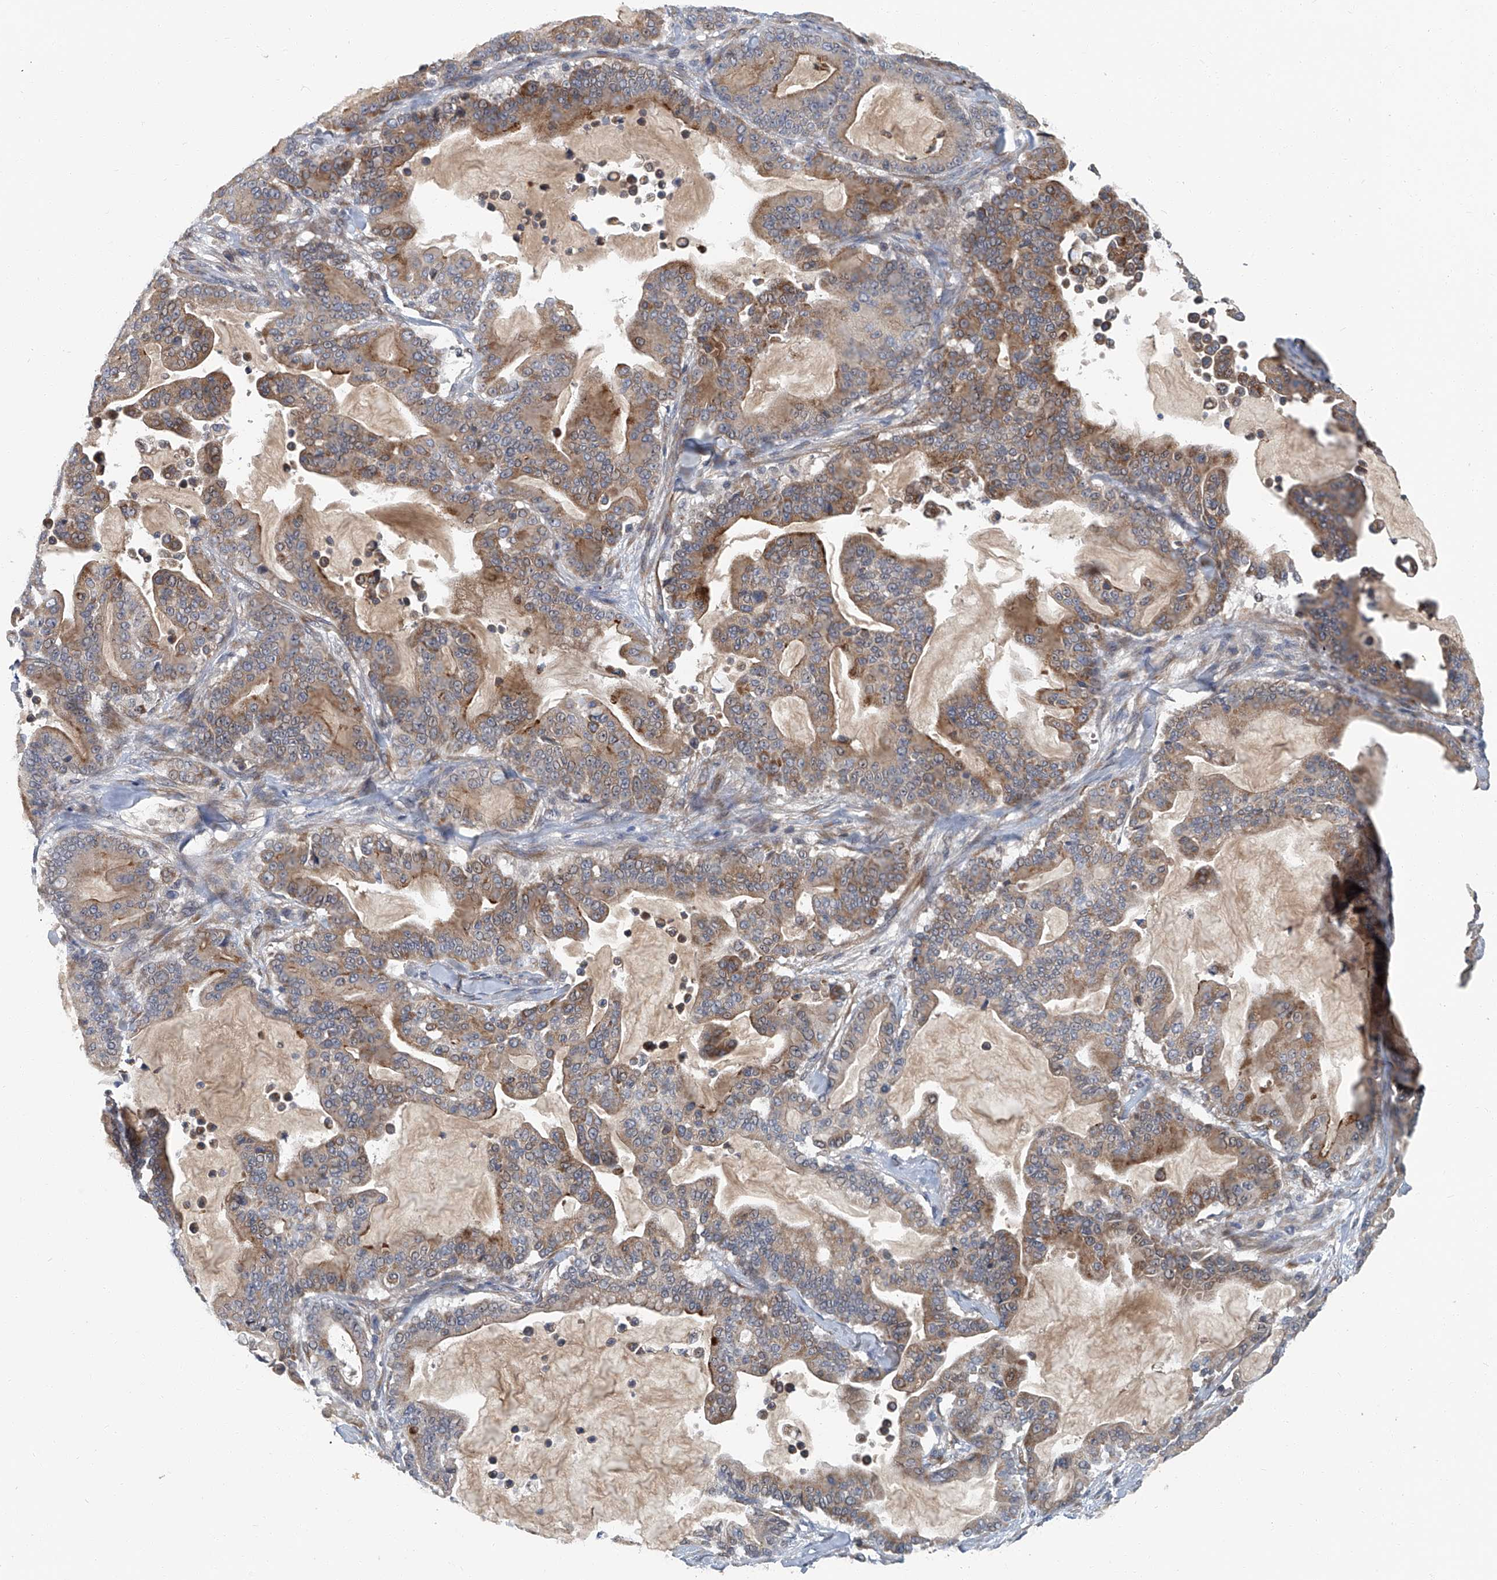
{"staining": {"intensity": "moderate", "quantity": ">75%", "location": "cytoplasmic/membranous"}, "tissue": "pancreatic cancer", "cell_type": "Tumor cells", "image_type": "cancer", "snomed": [{"axis": "morphology", "description": "Adenocarcinoma, NOS"}, {"axis": "topography", "description": "Pancreas"}], "caption": "Immunohistochemical staining of pancreatic adenocarcinoma exhibits medium levels of moderate cytoplasmic/membranous positivity in approximately >75% of tumor cells.", "gene": "AKNAD1", "patient": {"sex": "male", "age": 63}}